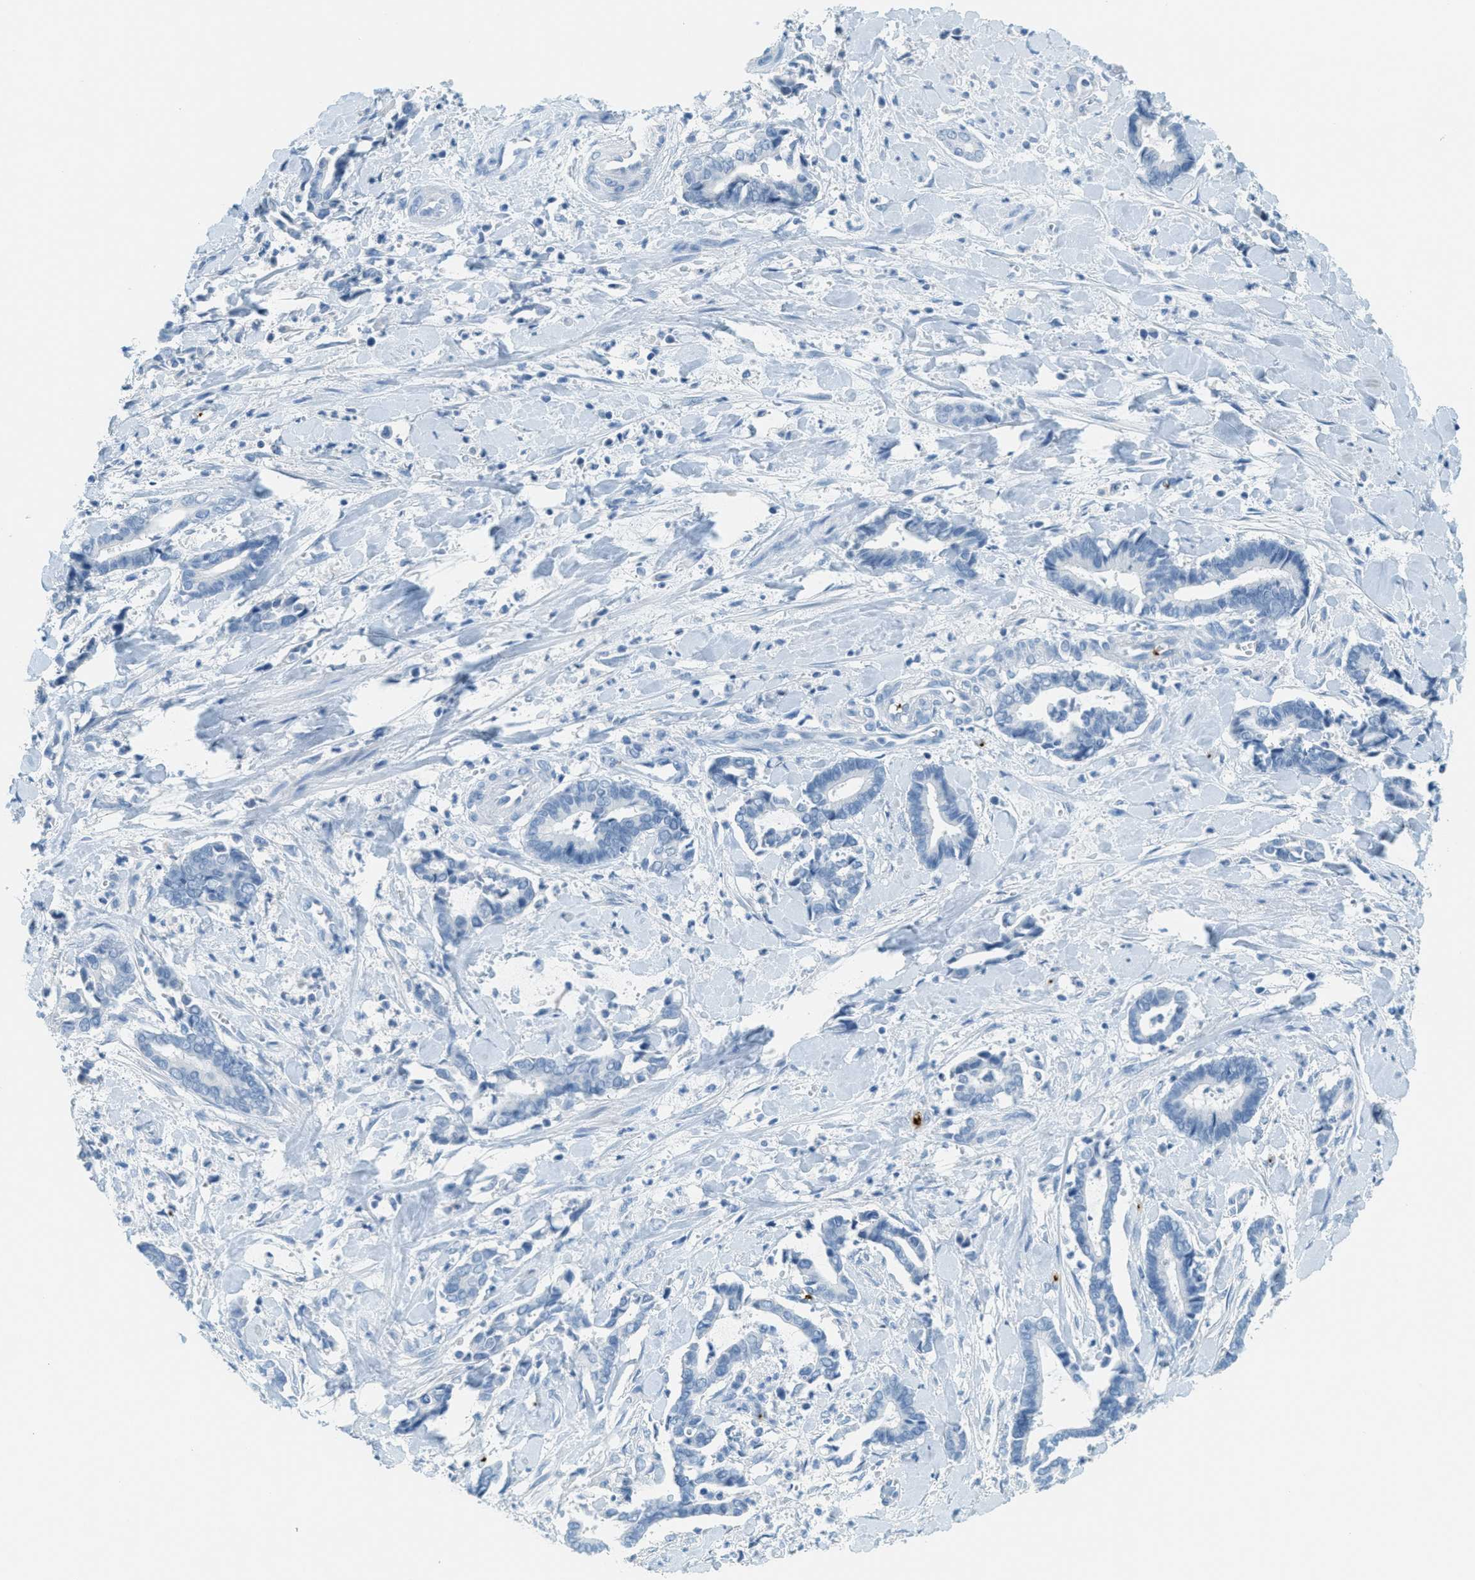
{"staining": {"intensity": "negative", "quantity": "none", "location": "none"}, "tissue": "cervical cancer", "cell_type": "Tumor cells", "image_type": "cancer", "snomed": [{"axis": "morphology", "description": "Adenocarcinoma, NOS"}, {"axis": "topography", "description": "Cervix"}], "caption": "Image shows no significant protein expression in tumor cells of cervical cancer (adenocarcinoma). (DAB immunohistochemistry (IHC) visualized using brightfield microscopy, high magnification).", "gene": "PPBP", "patient": {"sex": "female", "age": 44}}